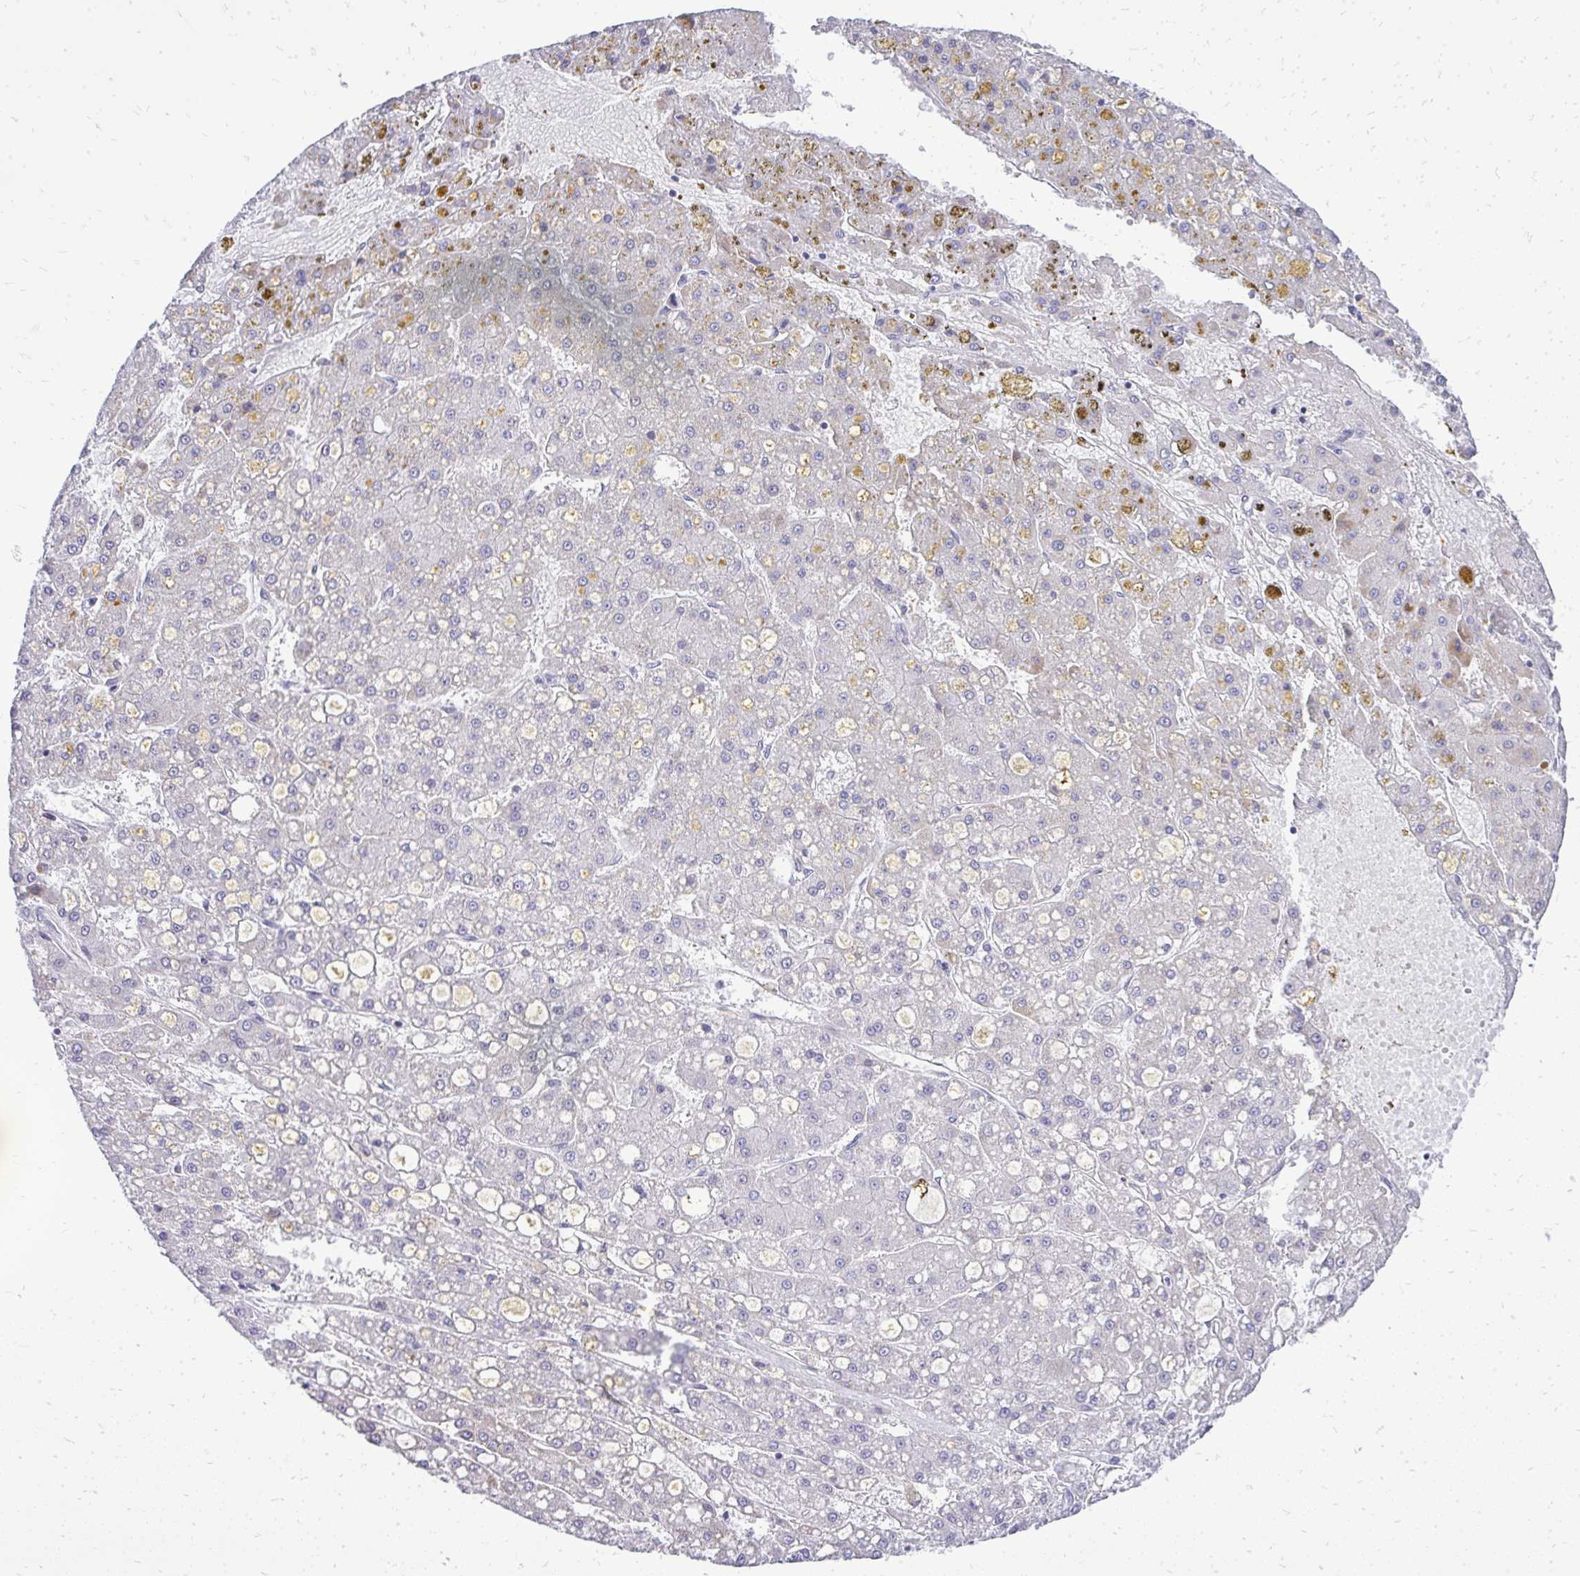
{"staining": {"intensity": "negative", "quantity": "none", "location": "none"}, "tissue": "liver cancer", "cell_type": "Tumor cells", "image_type": "cancer", "snomed": [{"axis": "morphology", "description": "Carcinoma, Hepatocellular, NOS"}, {"axis": "topography", "description": "Liver"}], "caption": "This image is of liver cancer (hepatocellular carcinoma) stained with immunohistochemistry to label a protein in brown with the nuclei are counter-stained blue. There is no positivity in tumor cells.", "gene": "OR8D1", "patient": {"sex": "male", "age": 67}}